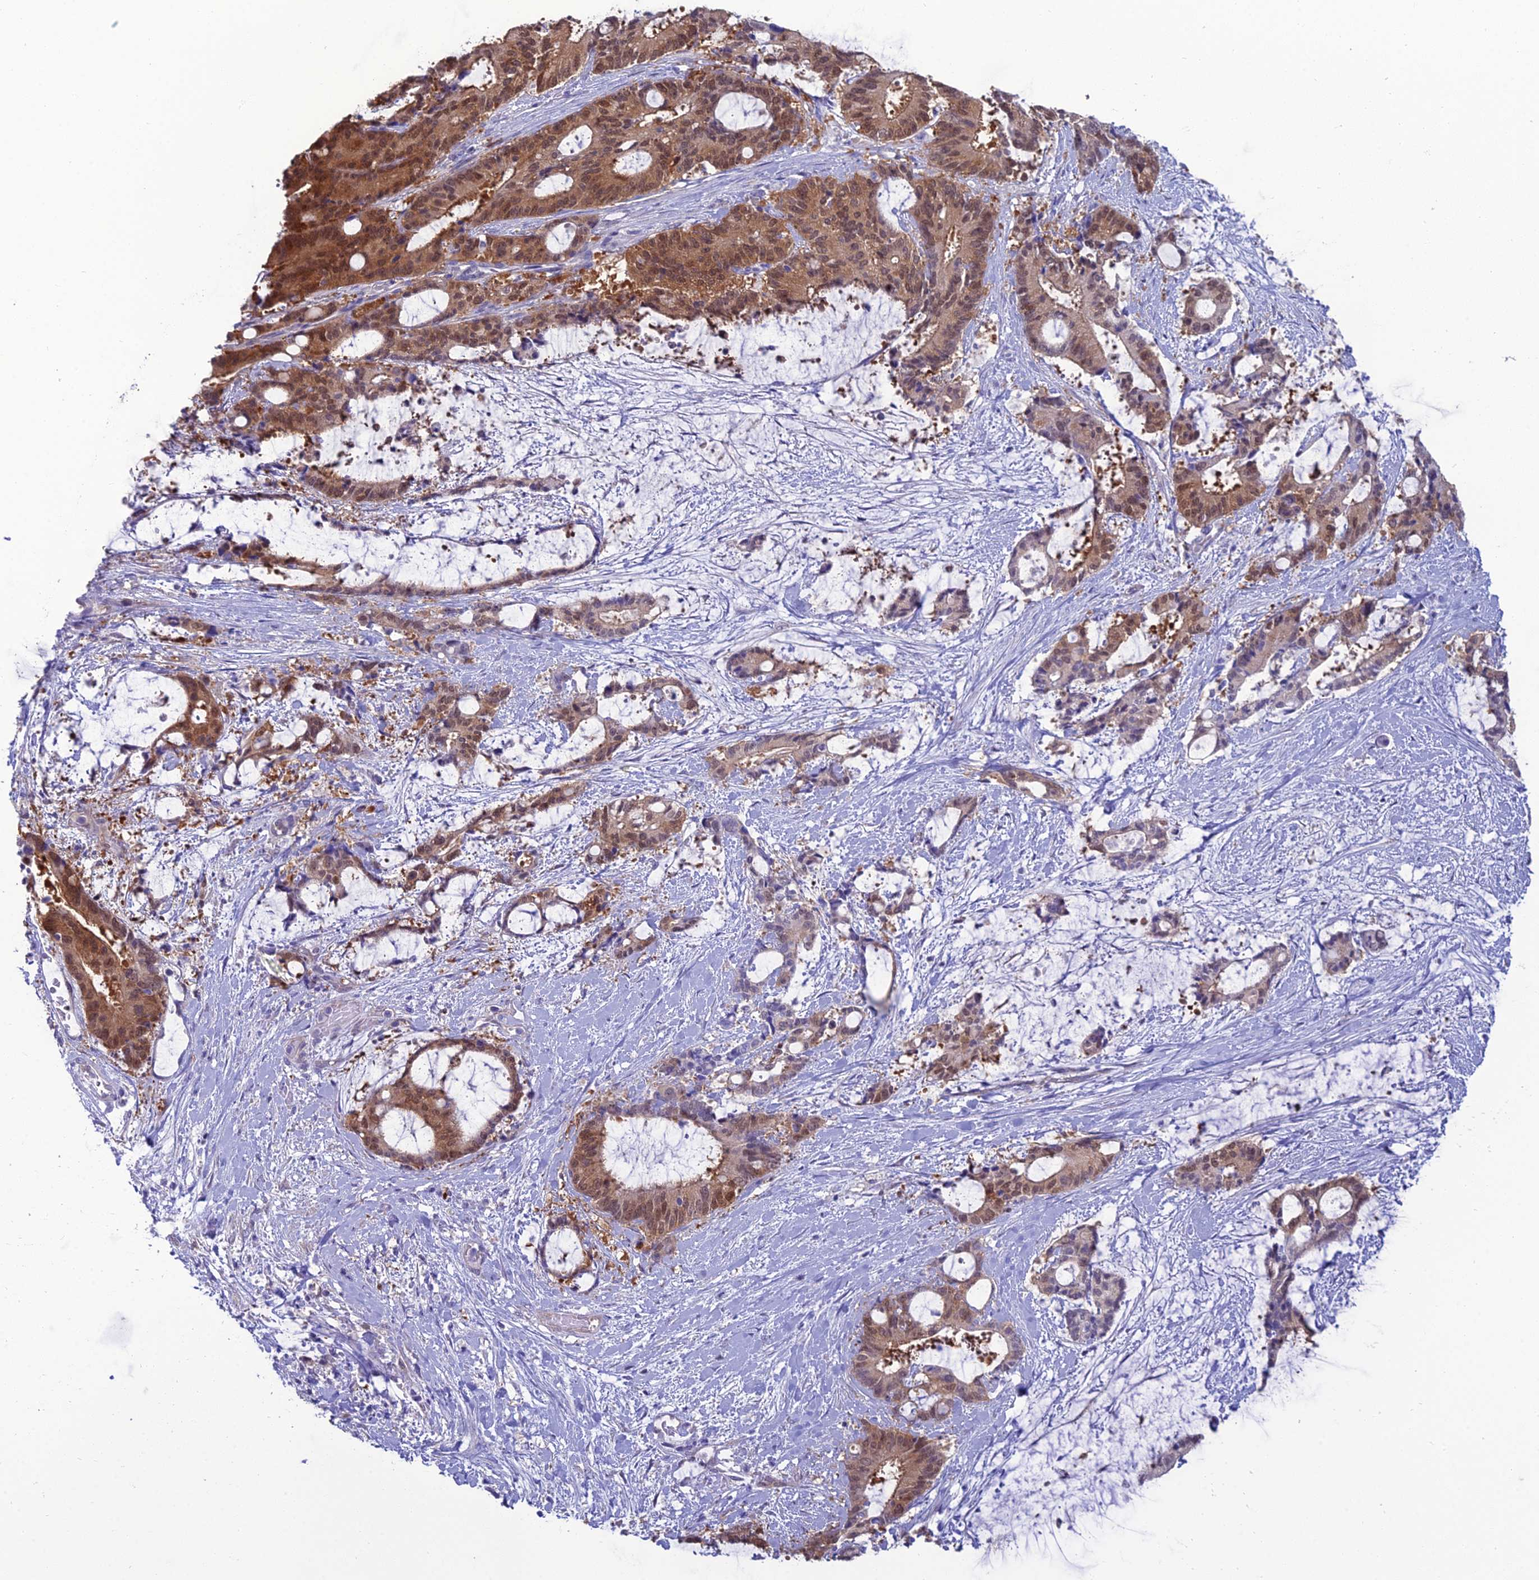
{"staining": {"intensity": "moderate", "quantity": ">75%", "location": "cytoplasmic/membranous"}, "tissue": "liver cancer", "cell_type": "Tumor cells", "image_type": "cancer", "snomed": [{"axis": "morphology", "description": "Normal tissue, NOS"}, {"axis": "morphology", "description": "Cholangiocarcinoma"}, {"axis": "topography", "description": "Liver"}, {"axis": "topography", "description": "Peripheral nerve tissue"}], "caption": "Human liver cholangiocarcinoma stained with a brown dye reveals moderate cytoplasmic/membranous positive expression in about >75% of tumor cells.", "gene": "GNPNAT1", "patient": {"sex": "female", "age": 73}}